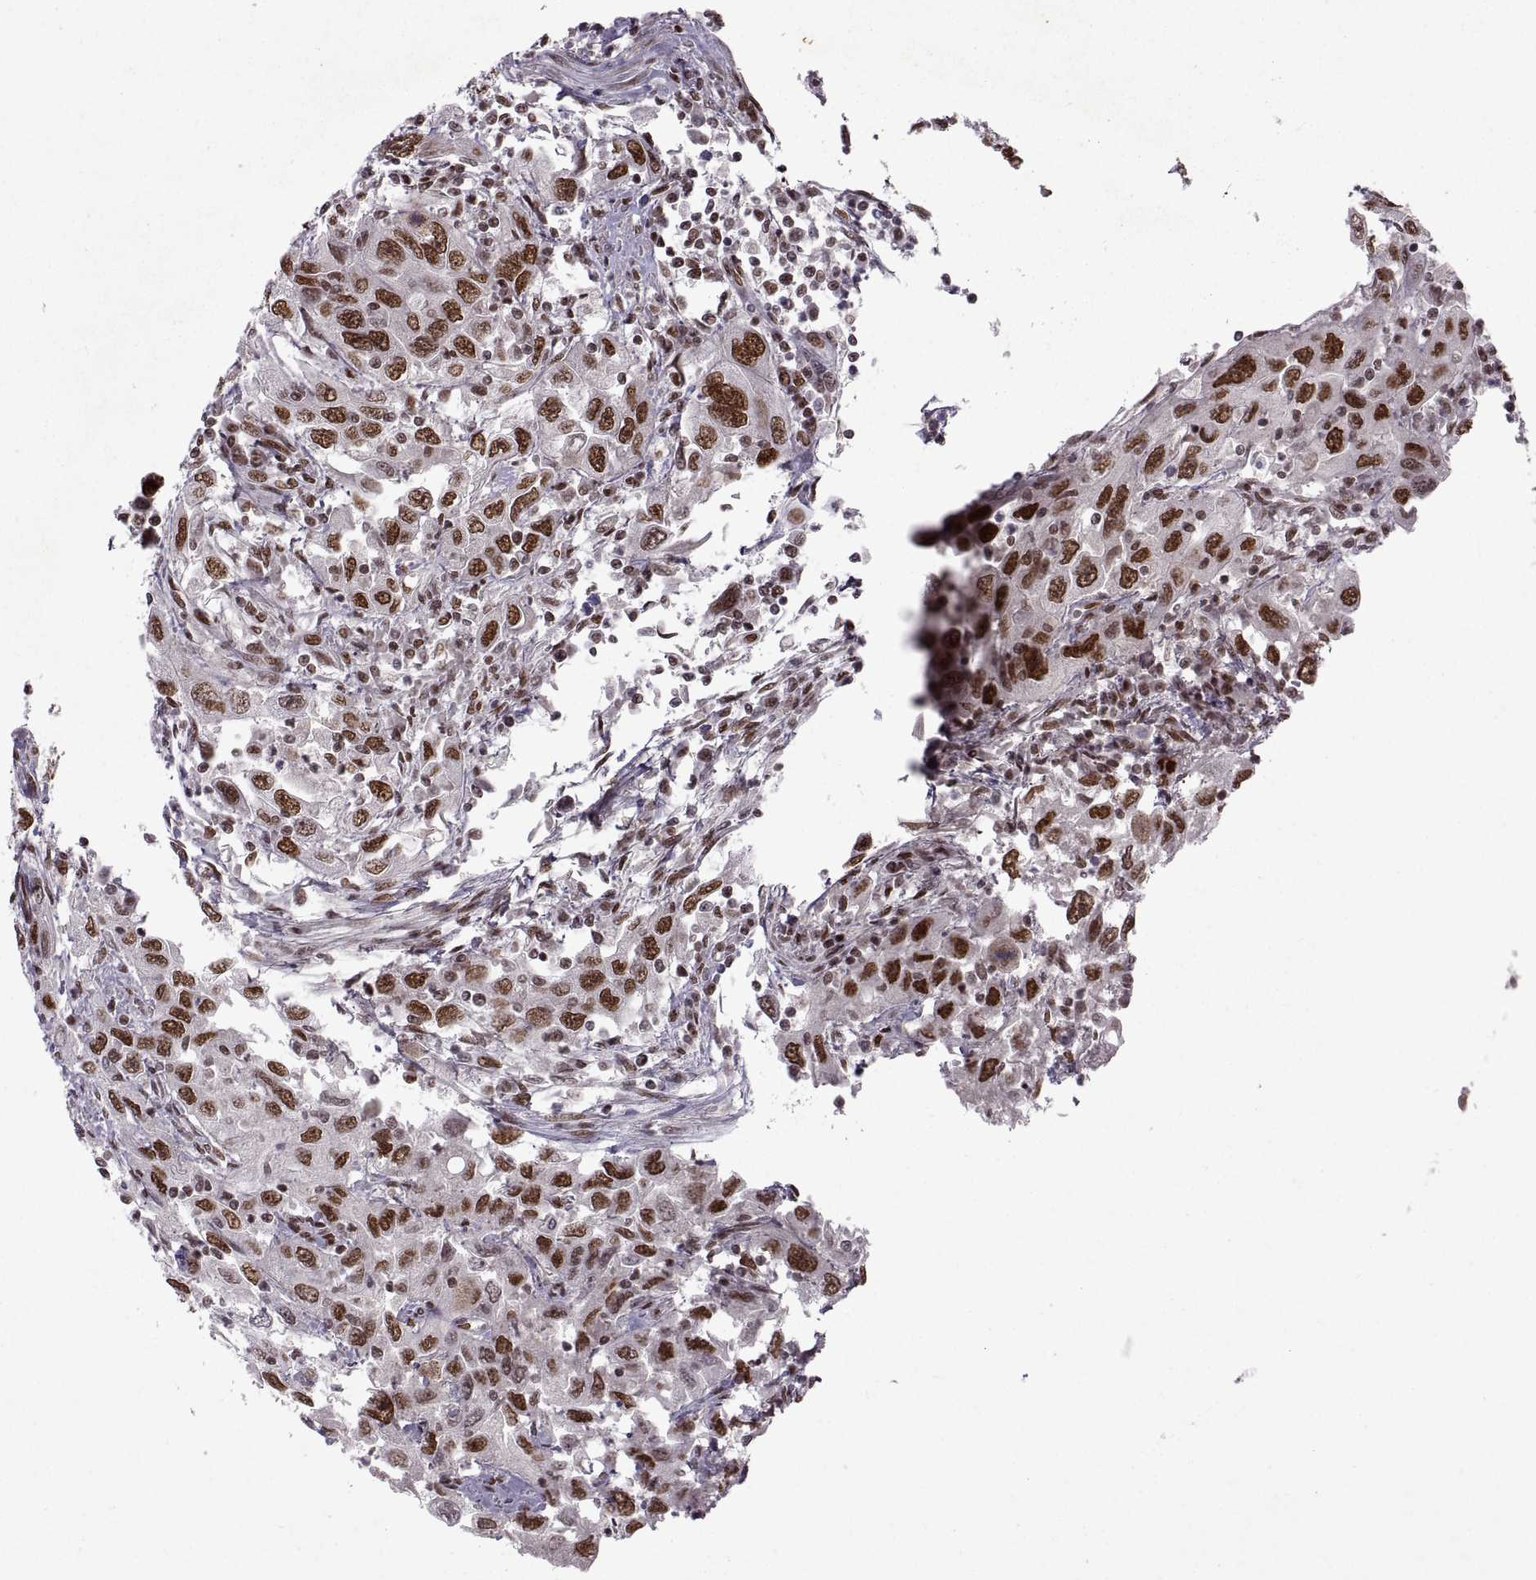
{"staining": {"intensity": "strong", "quantity": ">75%", "location": "nuclear"}, "tissue": "urothelial cancer", "cell_type": "Tumor cells", "image_type": "cancer", "snomed": [{"axis": "morphology", "description": "Urothelial carcinoma, High grade"}, {"axis": "topography", "description": "Urinary bladder"}], "caption": "This histopathology image shows urothelial cancer stained with IHC to label a protein in brown. The nuclear of tumor cells show strong positivity for the protein. Nuclei are counter-stained blue.", "gene": "MT1E", "patient": {"sex": "male", "age": 76}}